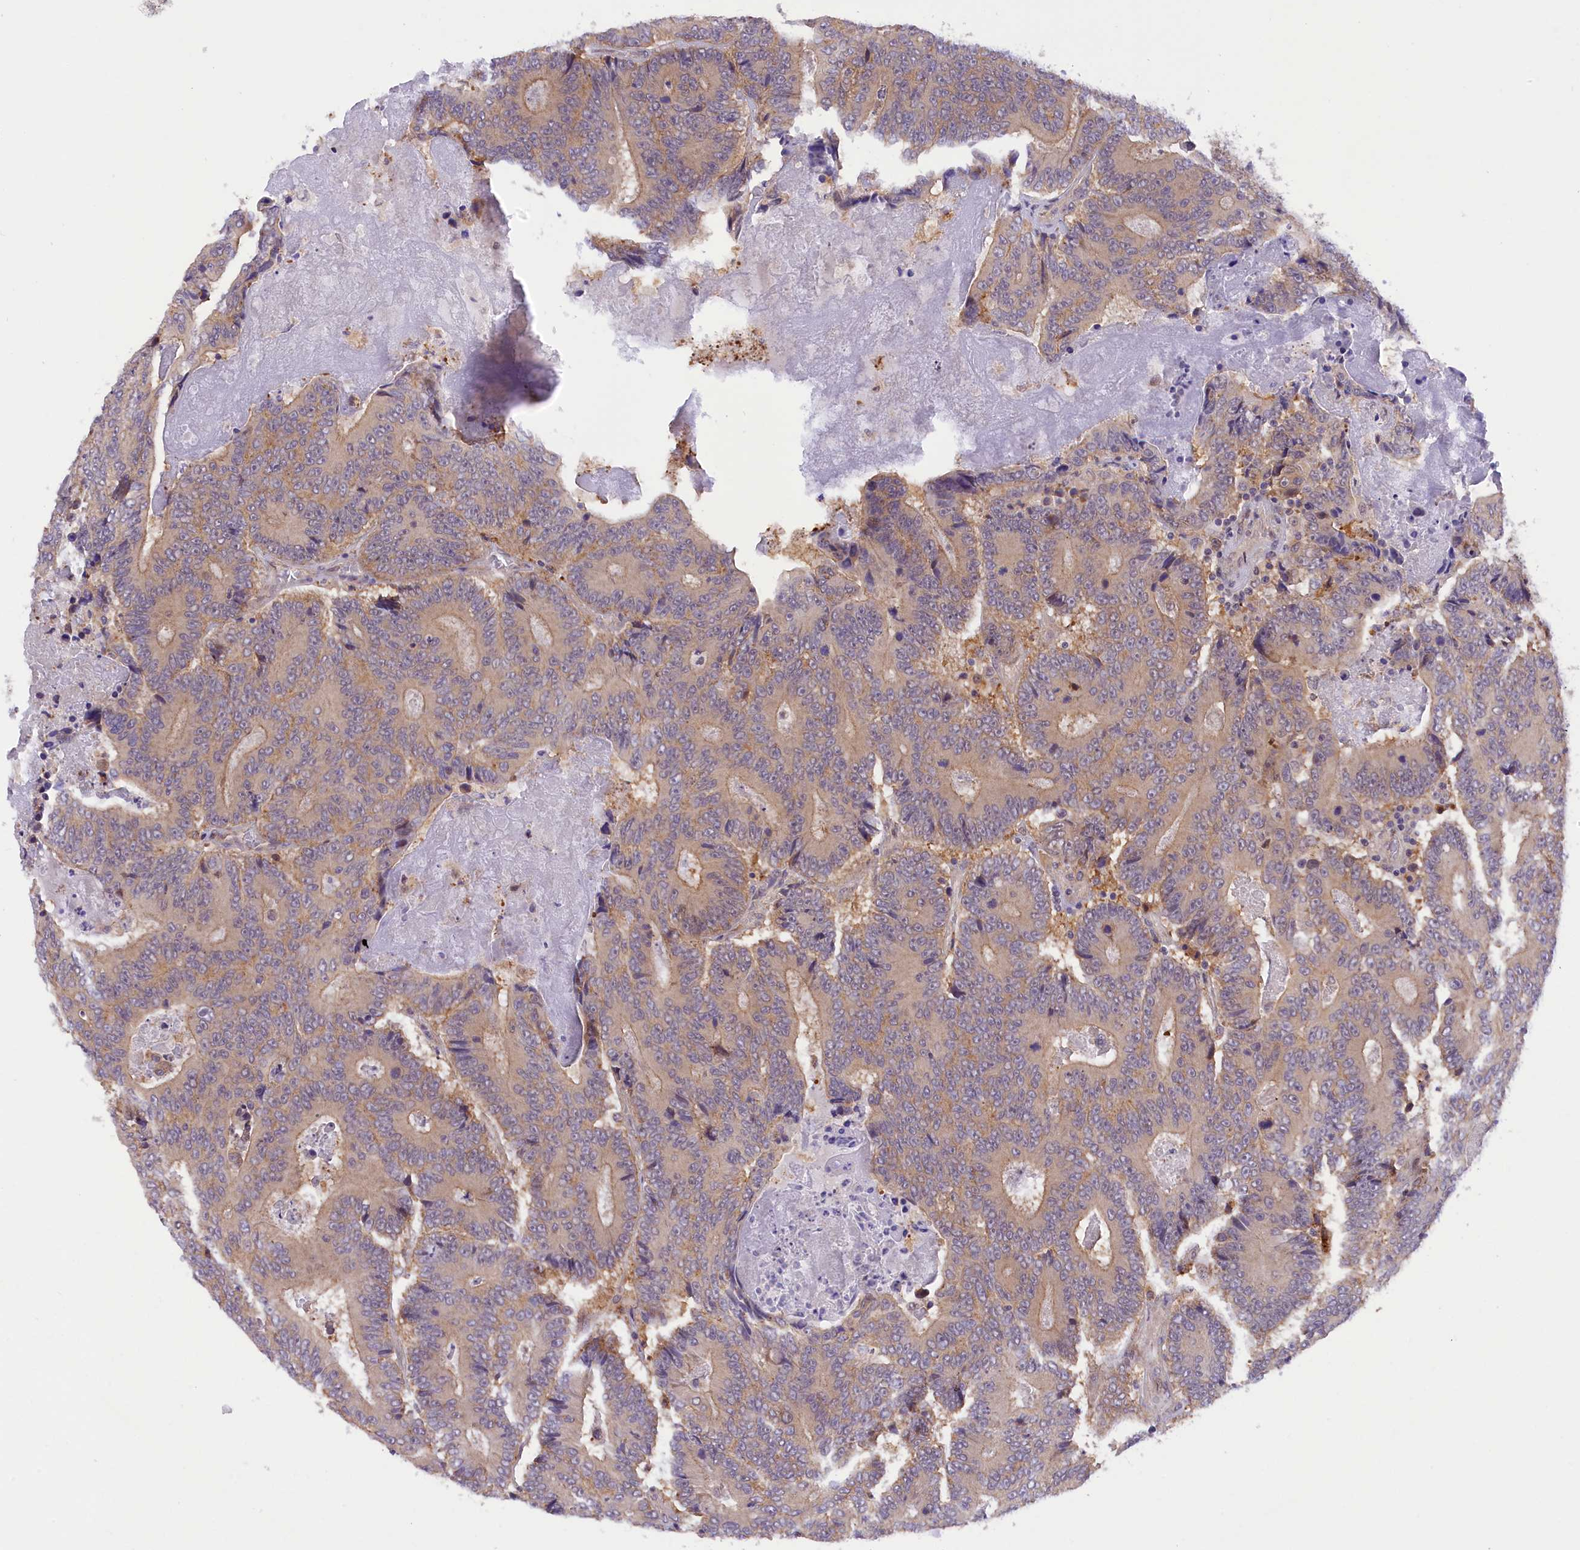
{"staining": {"intensity": "negative", "quantity": "none", "location": "none"}, "tissue": "colorectal cancer", "cell_type": "Tumor cells", "image_type": "cancer", "snomed": [{"axis": "morphology", "description": "Adenocarcinoma, NOS"}, {"axis": "topography", "description": "Colon"}], "caption": "Immunohistochemistry of human colorectal adenocarcinoma shows no staining in tumor cells.", "gene": "SAMD4A", "patient": {"sex": "male", "age": 83}}